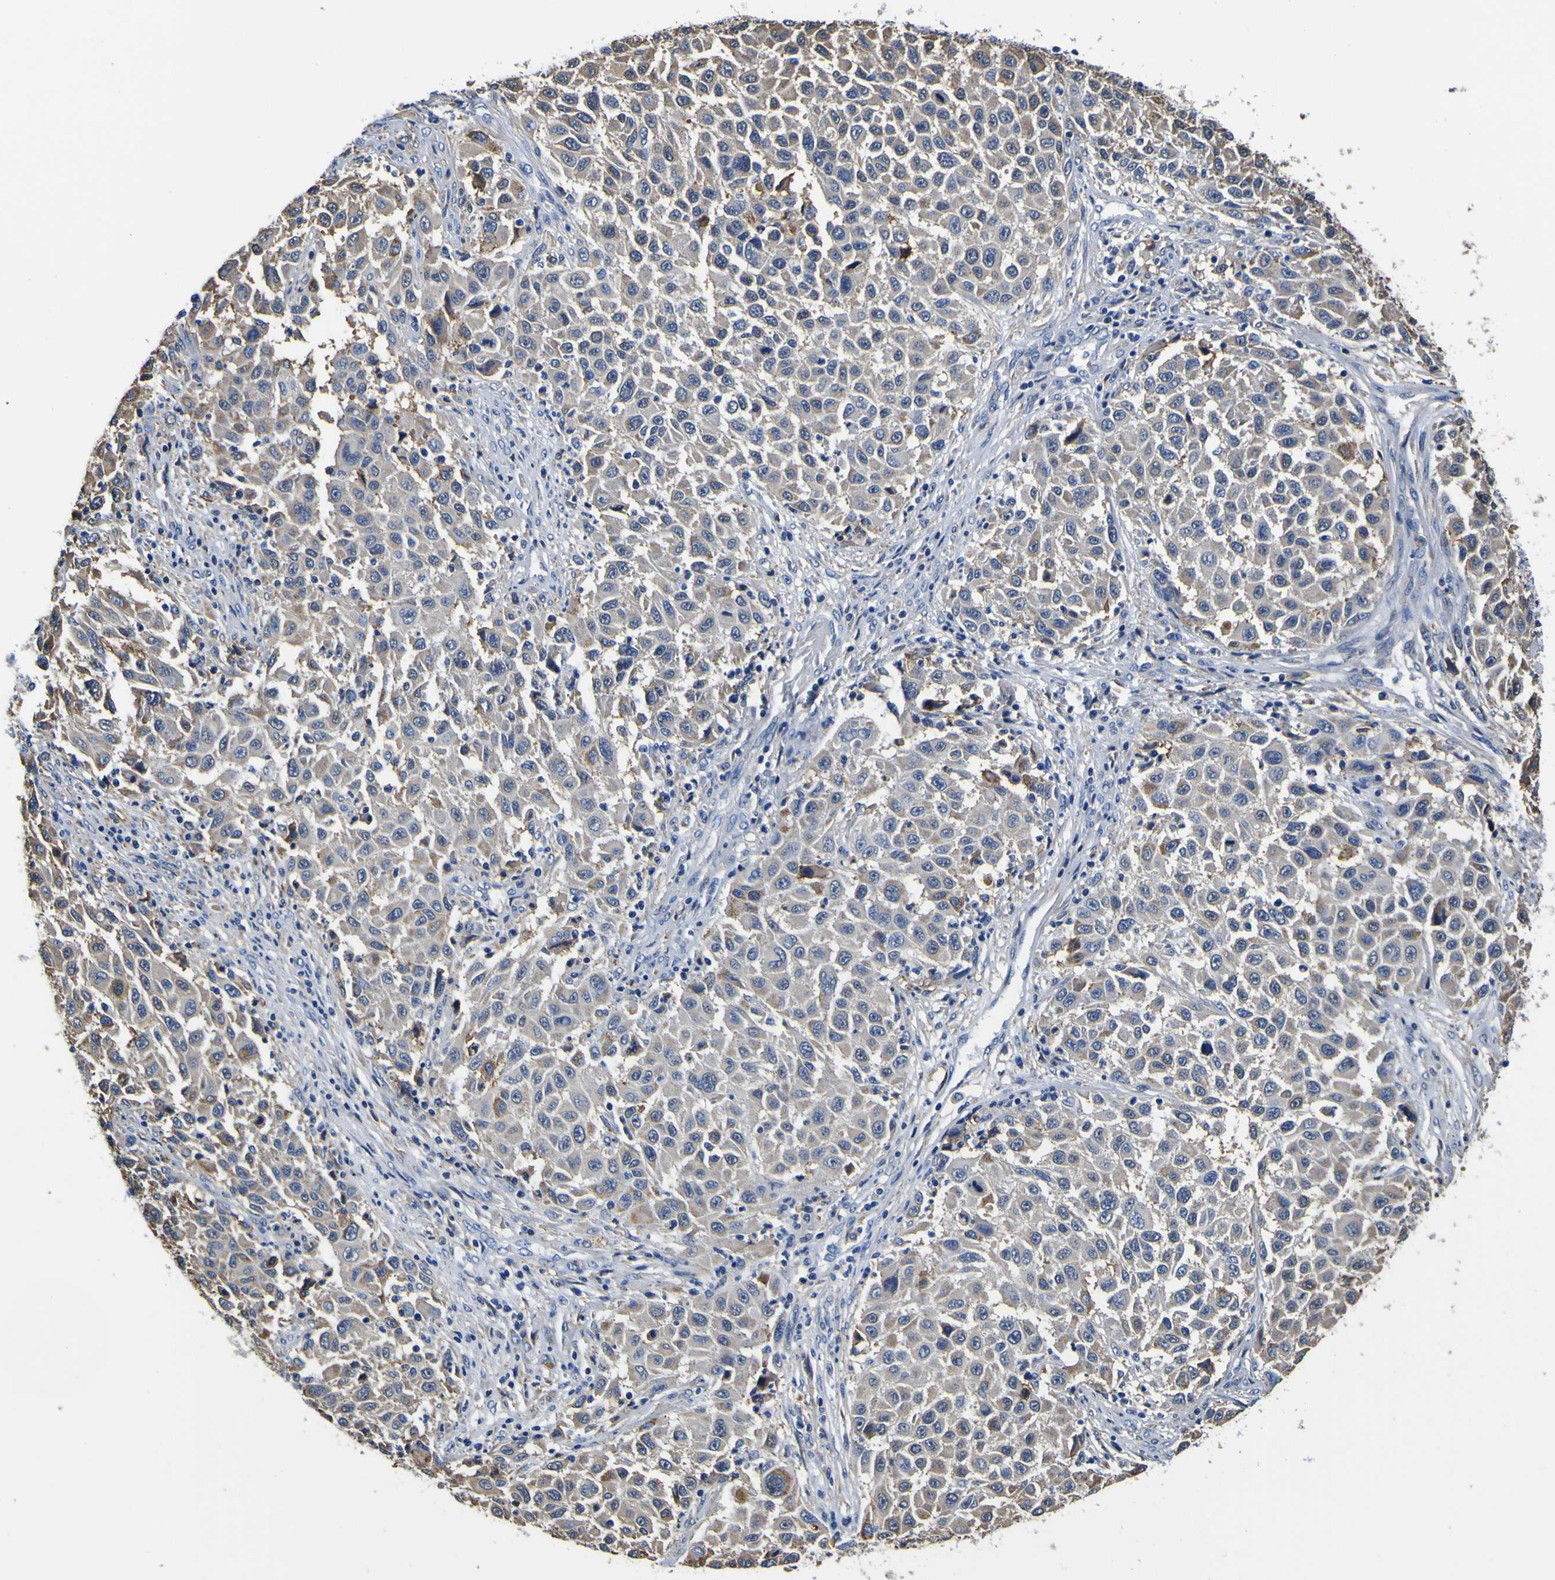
{"staining": {"intensity": "moderate", "quantity": "<25%", "location": "cytoplasmic/membranous"}, "tissue": "melanoma", "cell_type": "Tumor cells", "image_type": "cancer", "snomed": [{"axis": "morphology", "description": "Malignant melanoma, Metastatic site"}, {"axis": "topography", "description": "Lymph node"}], "caption": "A histopathology image showing moderate cytoplasmic/membranous positivity in about <25% of tumor cells in malignant melanoma (metastatic site), as visualized by brown immunohistochemical staining.", "gene": "PXDN", "patient": {"sex": "male", "age": 61}}